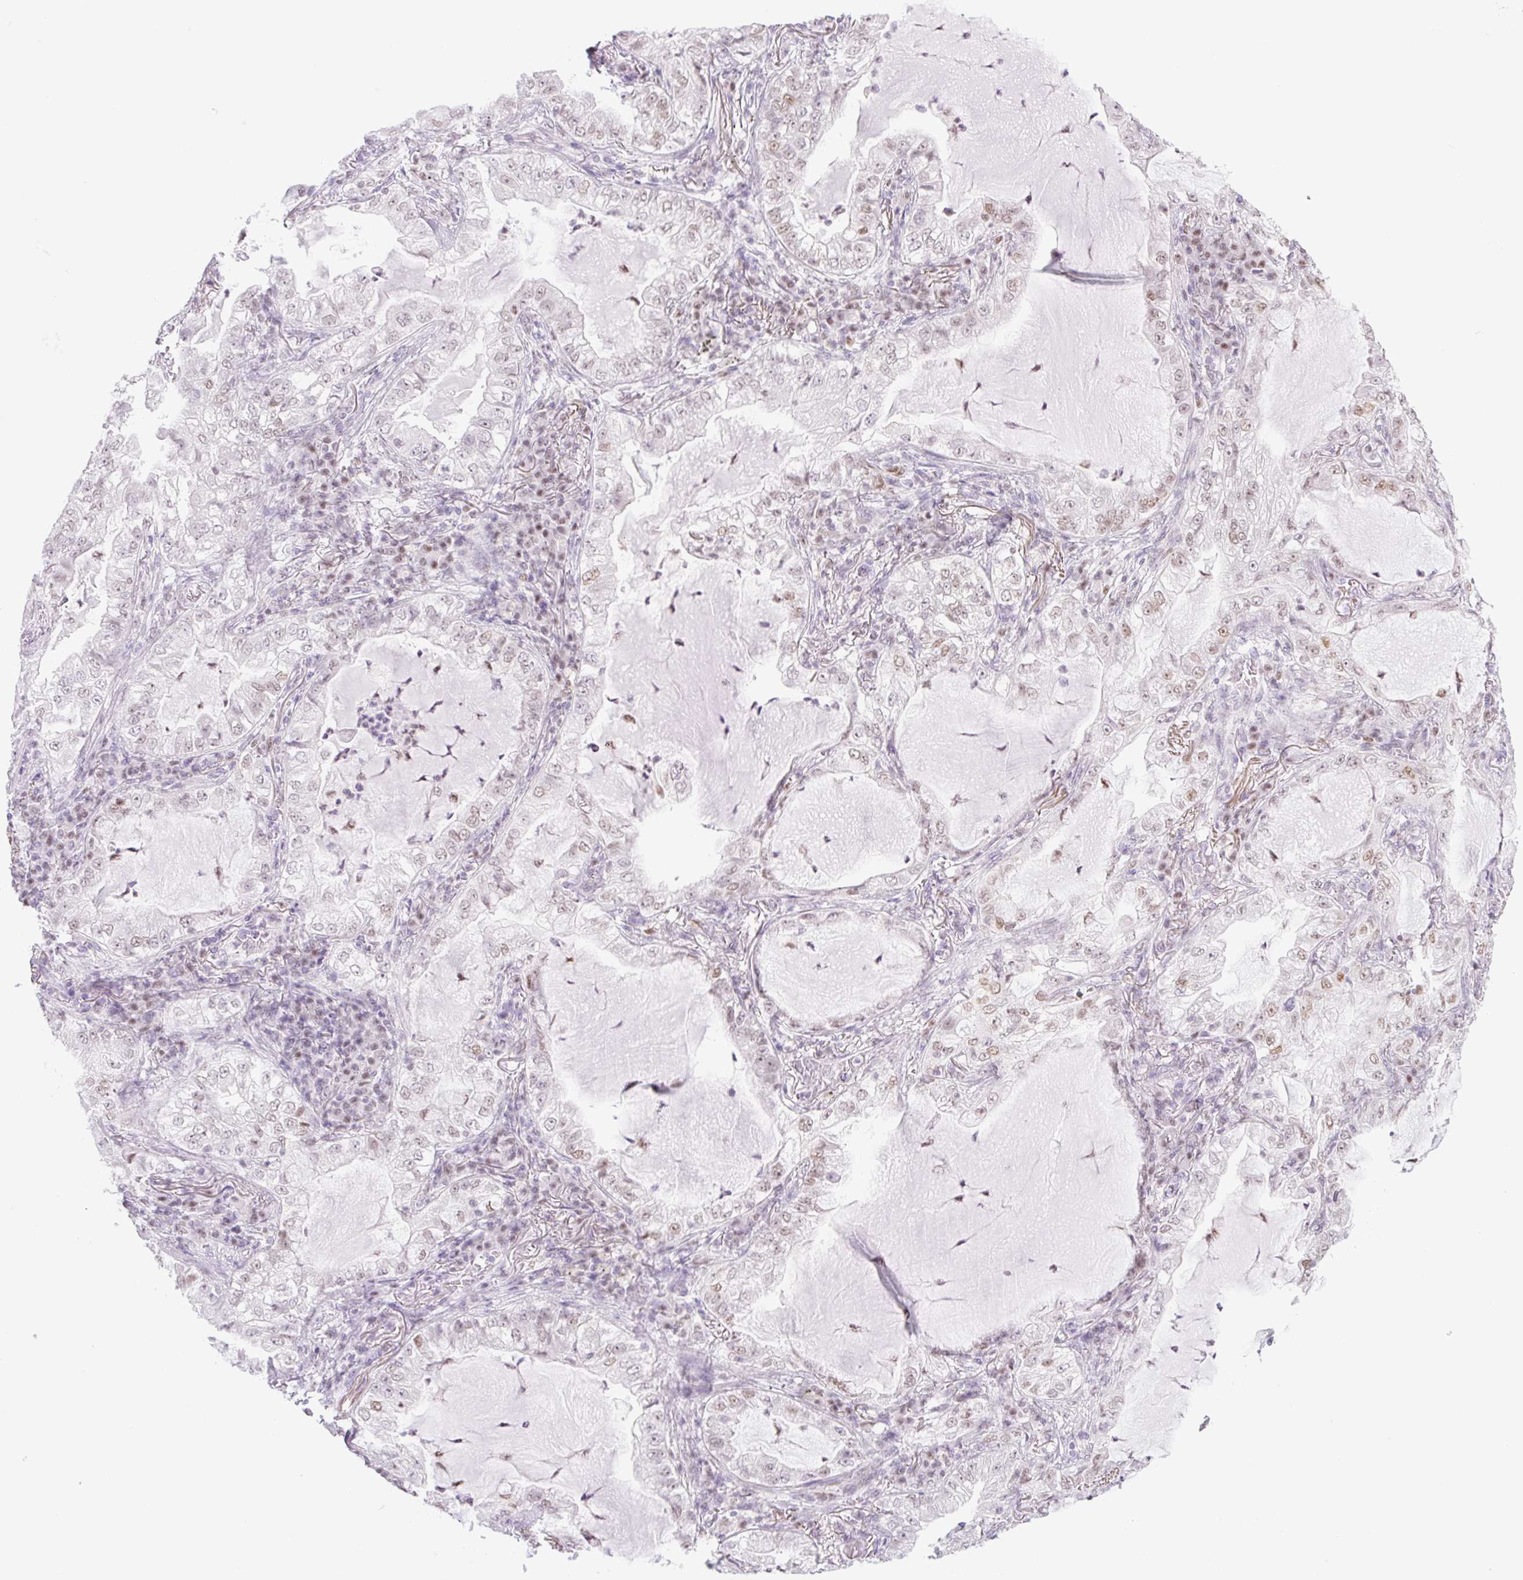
{"staining": {"intensity": "weak", "quantity": "25%-75%", "location": "nuclear"}, "tissue": "lung cancer", "cell_type": "Tumor cells", "image_type": "cancer", "snomed": [{"axis": "morphology", "description": "Adenocarcinoma, NOS"}, {"axis": "topography", "description": "Lung"}], "caption": "Human adenocarcinoma (lung) stained with a protein marker demonstrates weak staining in tumor cells.", "gene": "TLE3", "patient": {"sex": "female", "age": 73}}